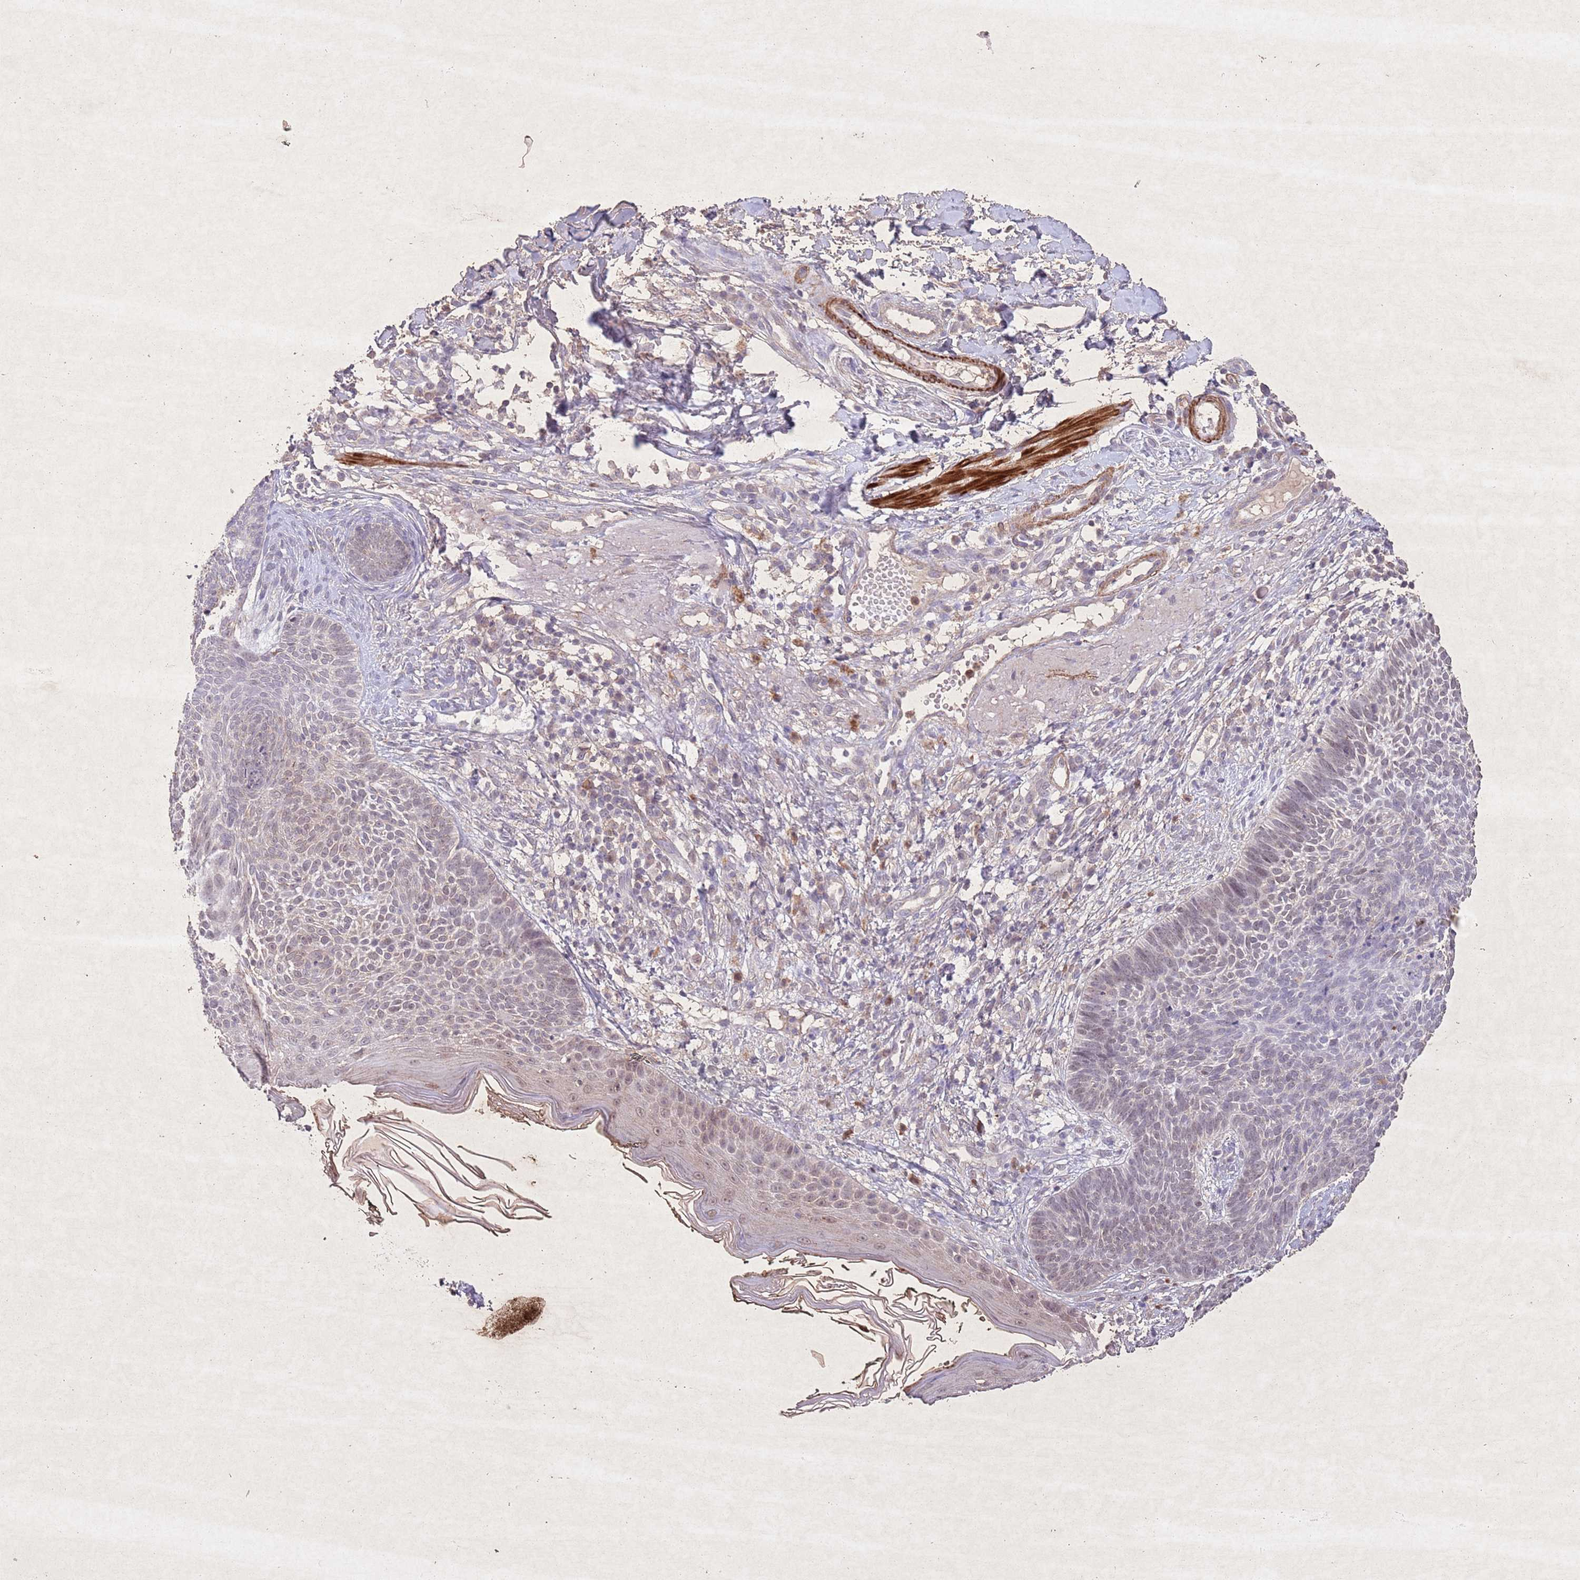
{"staining": {"intensity": "weak", "quantity": "<25%", "location": "nuclear"}, "tissue": "skin cancer", "cell_type": "Tumor cells", "image_type": "cancer", "snomed": [{"axis": "morphology", "description": "Basal cell carcinoma"}, {"axis": "topography", "description": "Skin"}], "caption": "A micrograph of human skin cancer (basal cell carcinoma) is negative for staining in tumor cells.", "gene": "CCNI", "patient": {"sex": "male", "age": 72}}